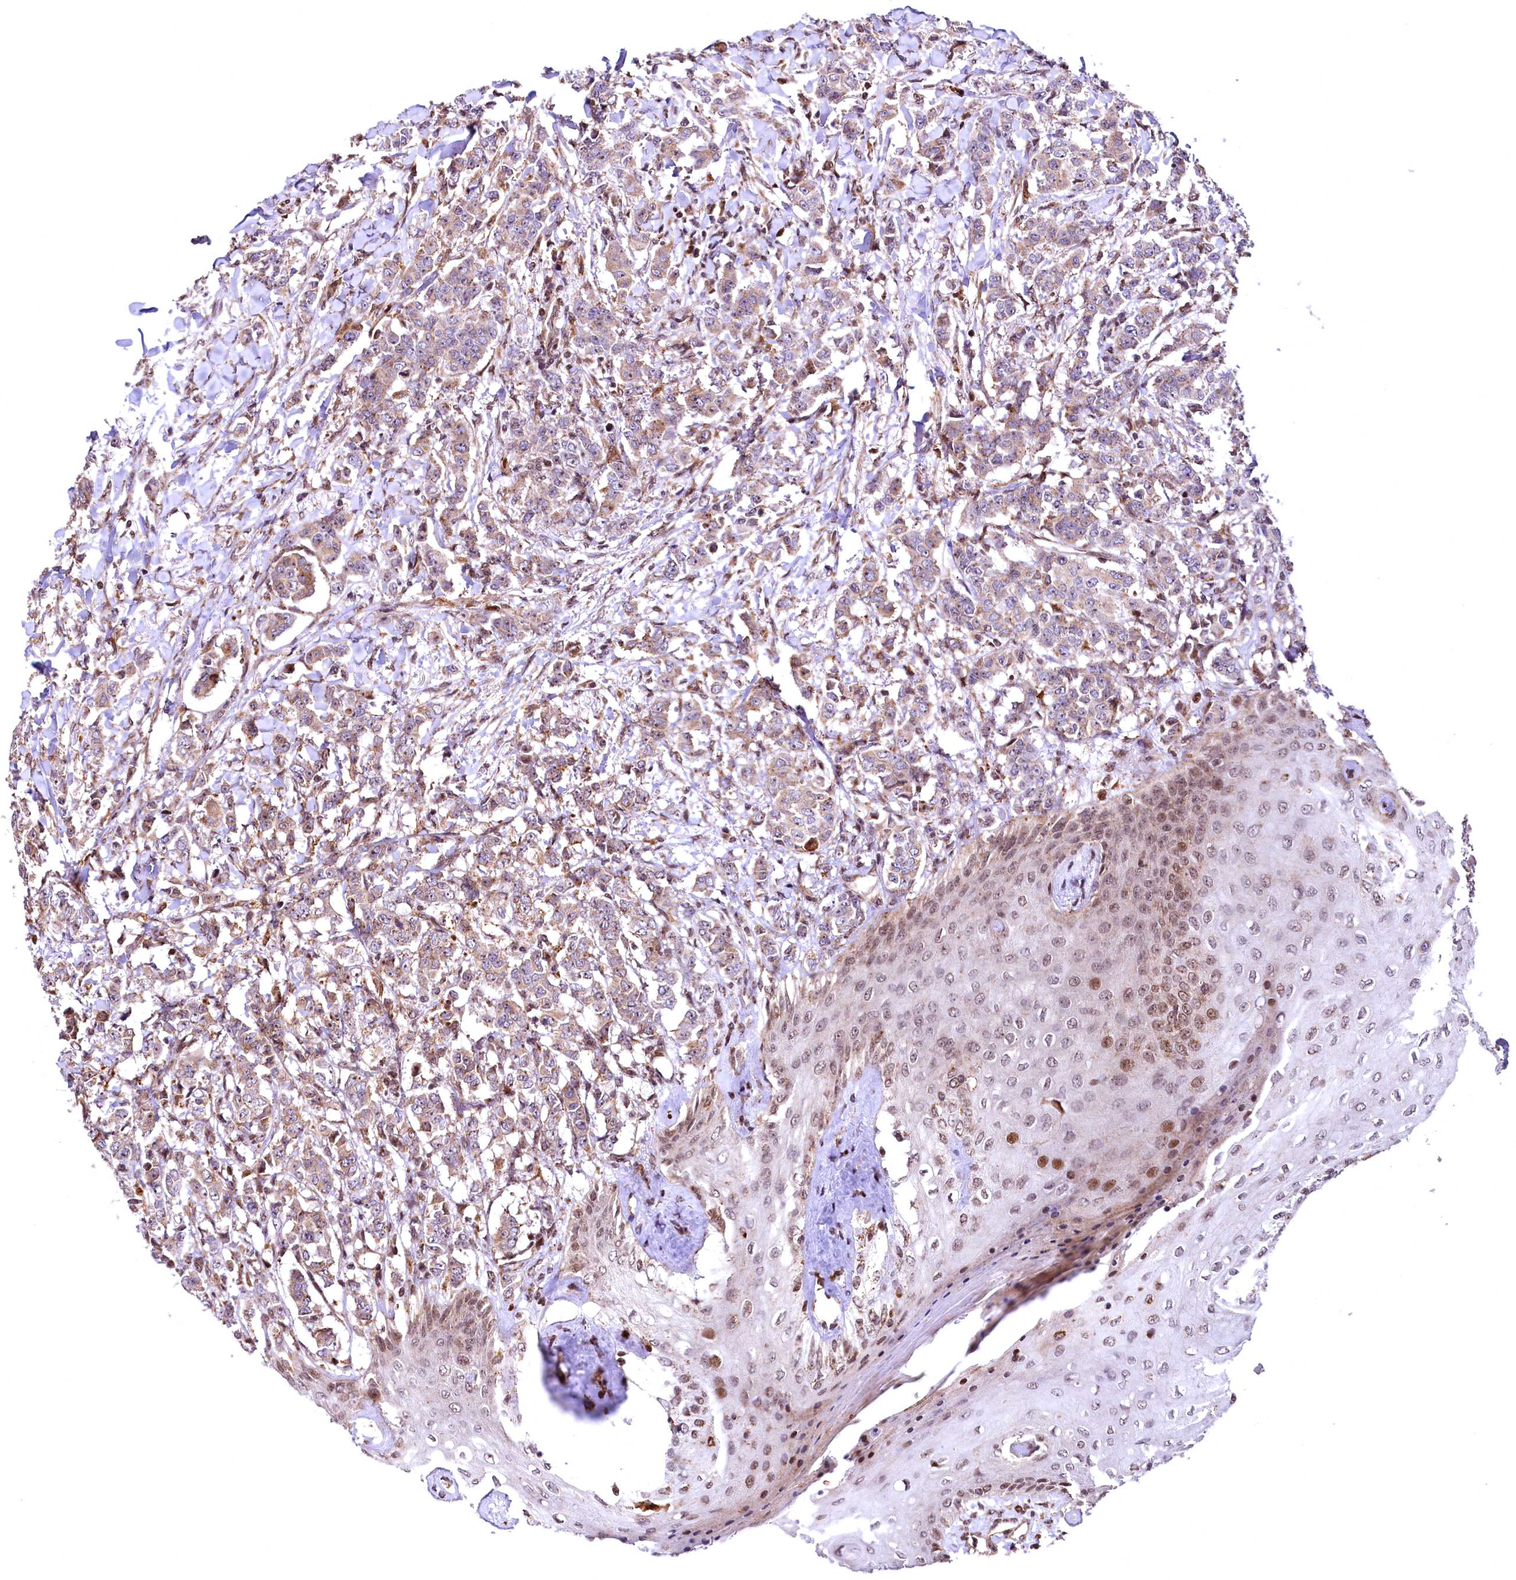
{"staining": {"intensity": "weak", "quantity": ">75%", "location": "cytoplasmic/membranous"}, "tissue": "breast cancer", "cell_type": "Tumor cells", "image_type": "cancer", "snomed": [{"axis": "morphology", "description": "Duct carcinoma"}, {"axis": "topography", "description": "Breast"}], "caption": "Immunohistochemistry (IHC) of human breast invasive ductal carcinoma reveals low levels of weak cytoplasmic/membranous staining in approximately >75% of tumor cells.", "gene": "PDS5B", "patient": {"sex": "female", "age": 40}}